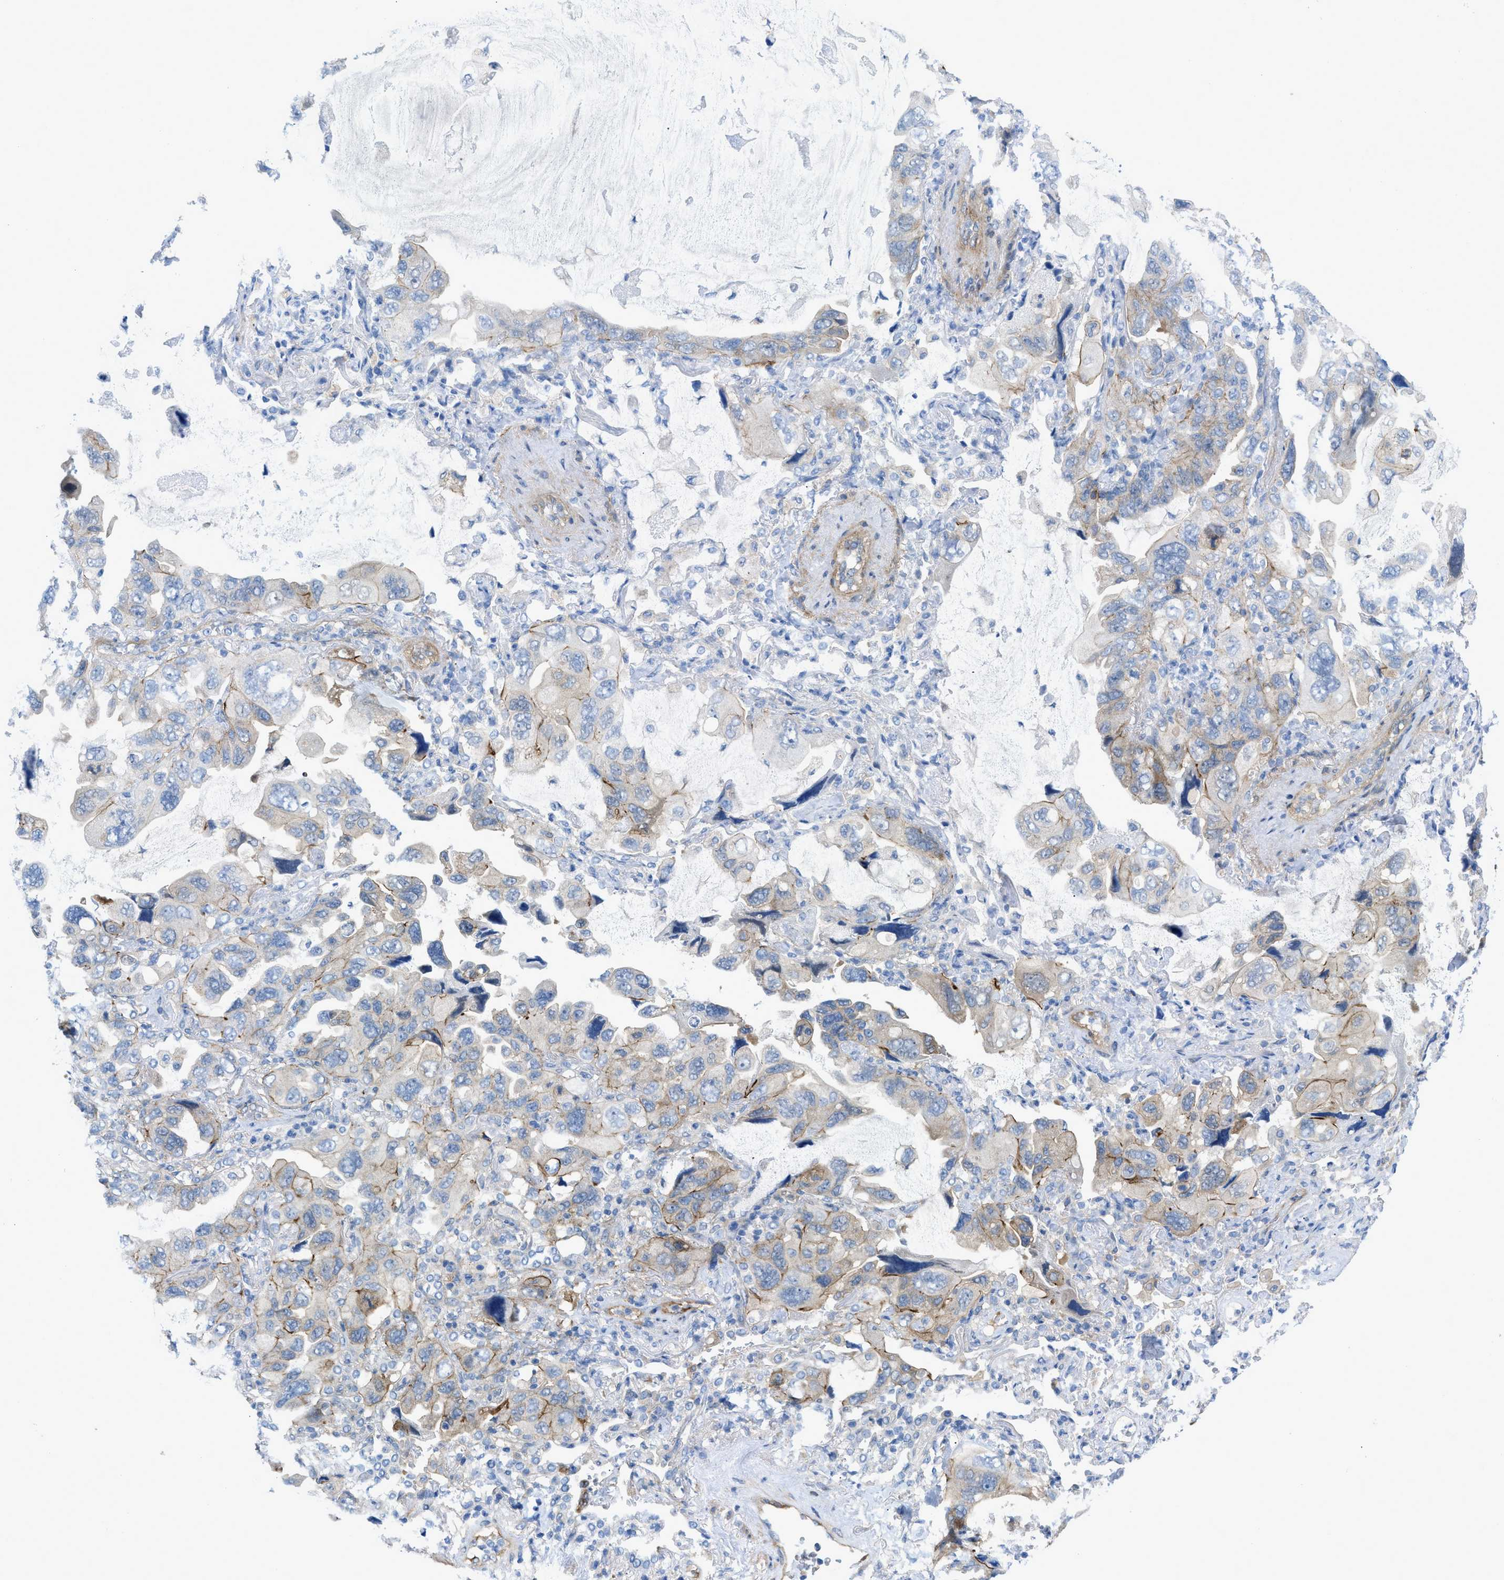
{"staining": {"intensity": "moderate", "quantity": "<25%", "location": "cytoplasmic/membranous"}, "tissue": "lung cancer", "cell_type": "Tumor cells", "image_type": "cancer", "snomed": [{"axis": "morphology", "description": "Squamous cell carcinoma, NOS"}, {"axis": "topography", "description": "Lung"}], "caption": "A low amount of moderate cytoplasmic/membranous staining is identified in about <25% of tumor cells in lung squamous cell carcinoma tissue.", "gene": "PDLIM5", "patient": {"sex": "female", "age": 73}}